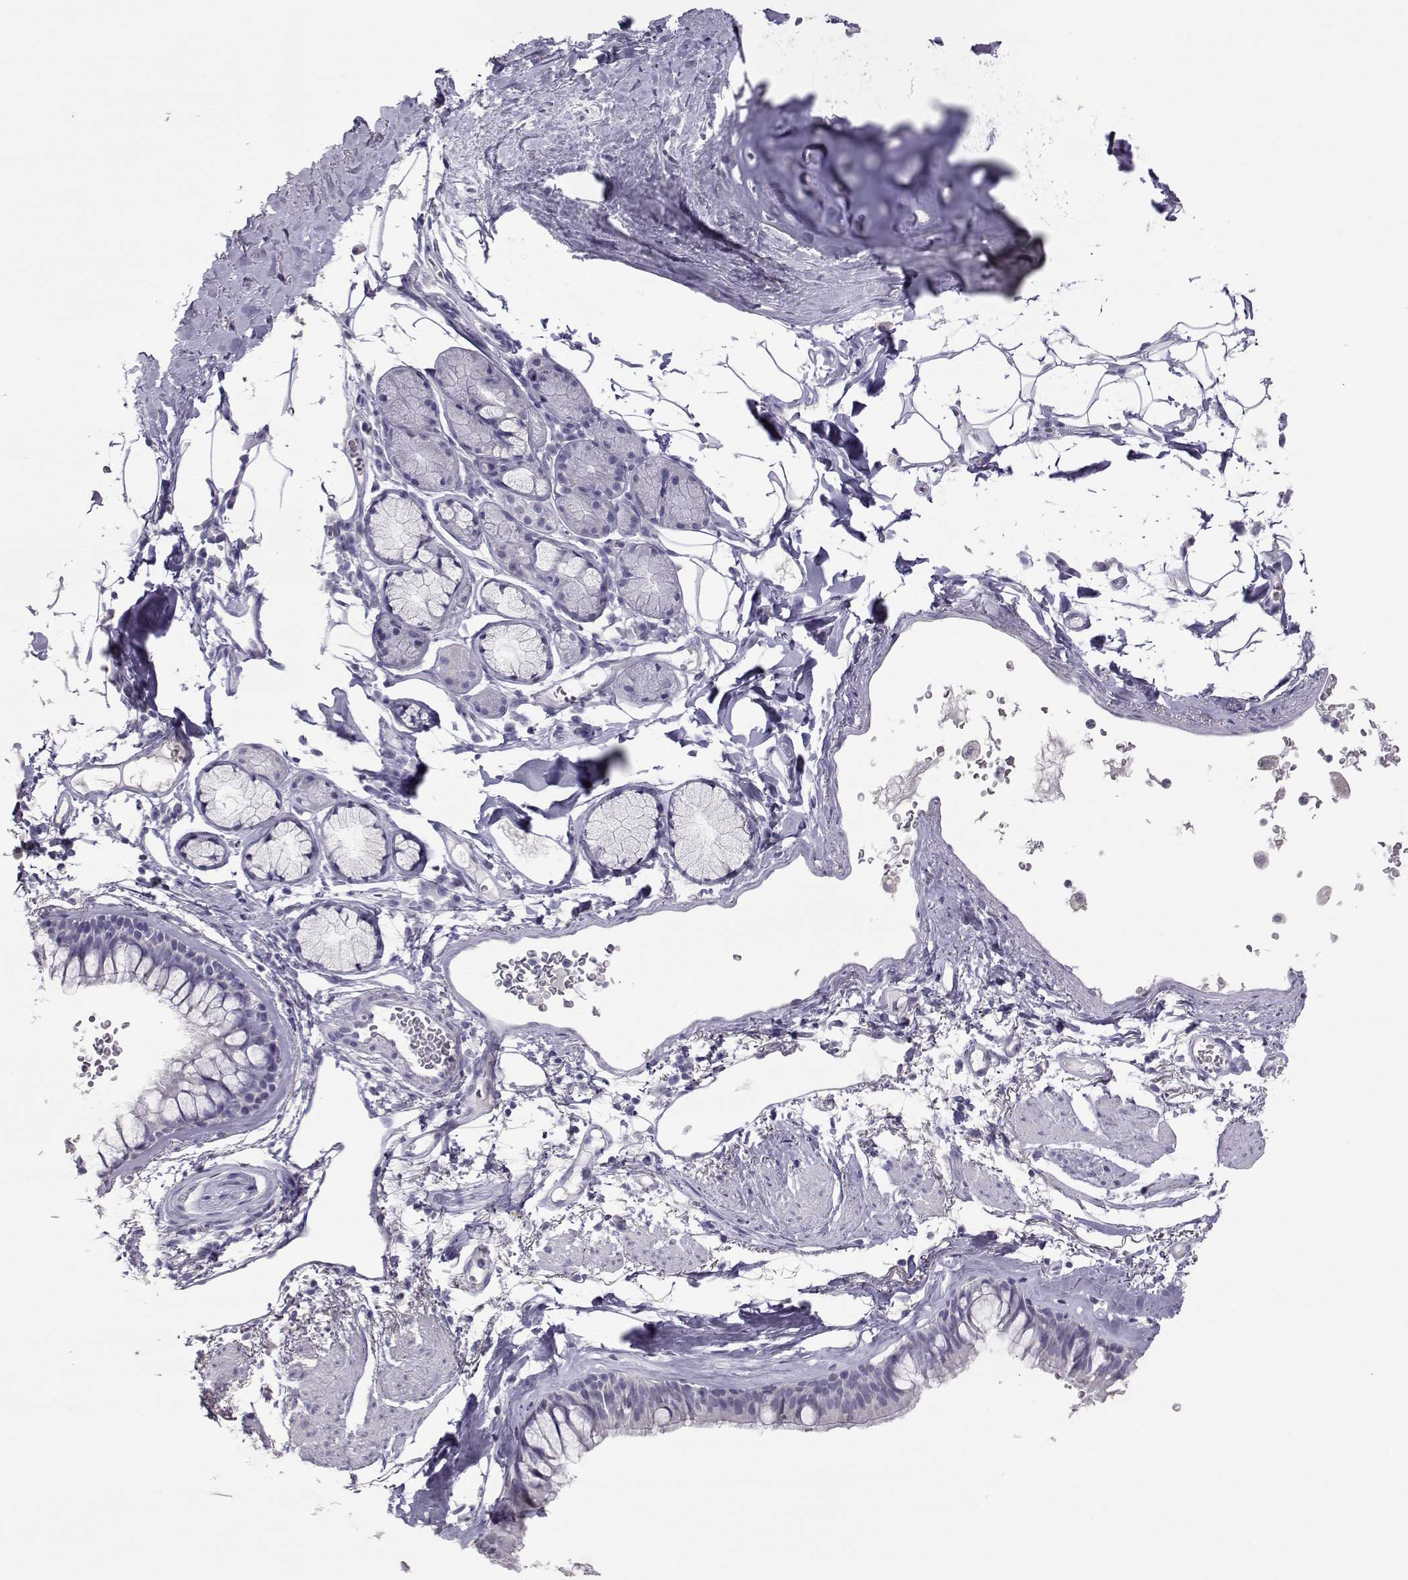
{"staining": {"intensity": "negative", "quantity": "none", "location": "none"}, "tissue": "bronchus", "cell_type": "Respiratory epithelial cells", "image_type": "normal", "snomed": [{"axis": "morphology", "description": "Normal tissue, NOS"}, {"axis": "morphology", "description": "Squamous cell carcinoma, NOS"}, {"axis": "topography", "description": "Cartilage tissue"}, {"axis": "topography", "description": "Bronchus"}], "caption": "The histopathology image reveals no staining of respiratory epithelial cells in unremarkable bronchus.", "gene": "PMCH", "patient": {"sex": "male", "age": 72}}